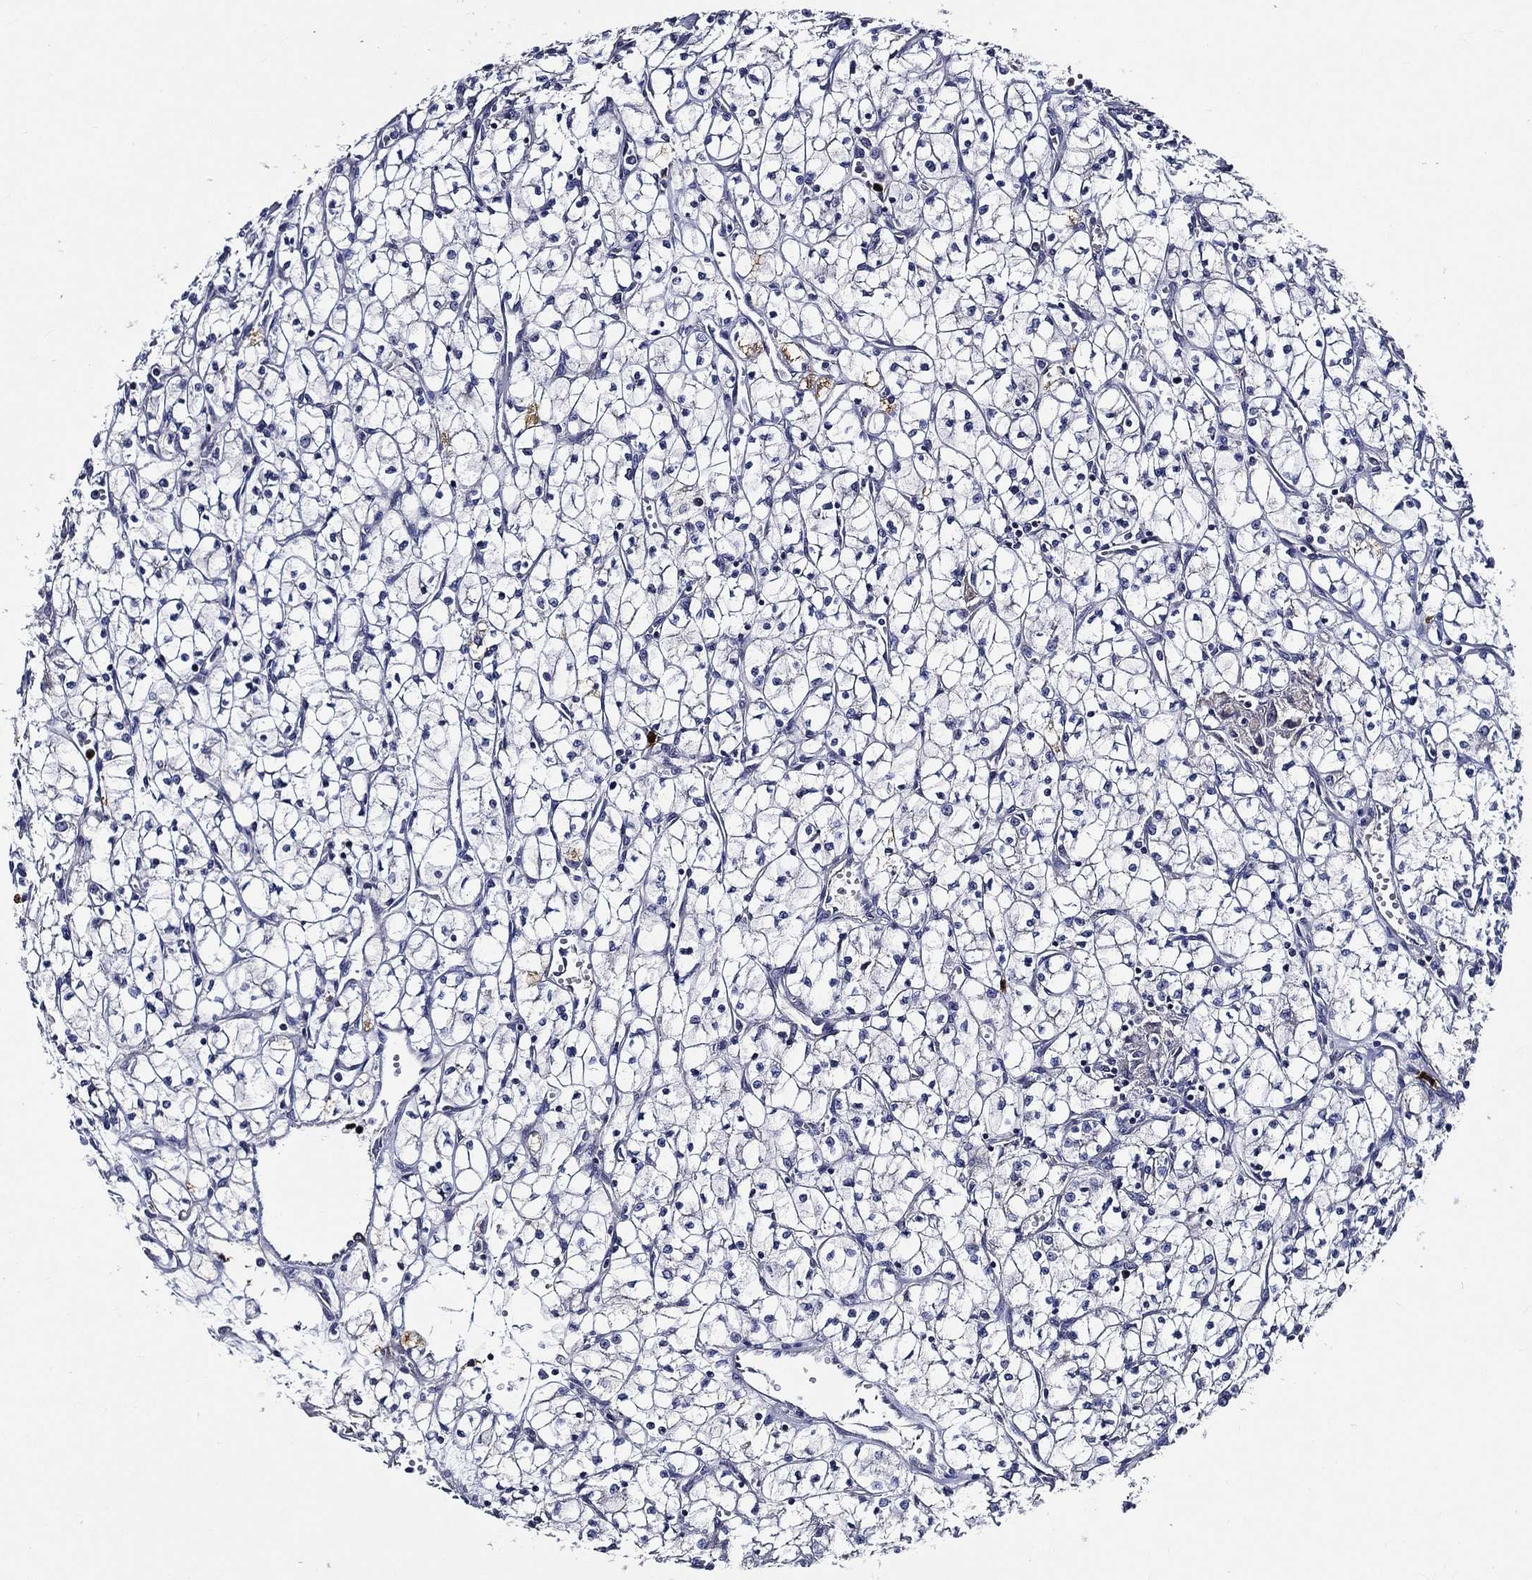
{"staining": {"intensity": "negative", "quantity": "none", "location": "none"}, "tissue": "renal cancer", "cell_type": "Tumor cells", "image_type": "cancer", "snomed": [{"axis": "morphology", "description": "Adenocarcinoma, NOS"}, {"axis": "topography", "description": "Kidney"}], "caption": "Micrograph shows no protein positivity in tumor cells of renal adenocarcinoma tissue.", "gene": "KIF20B", "patient": {"sex": "female", "age": 64}}